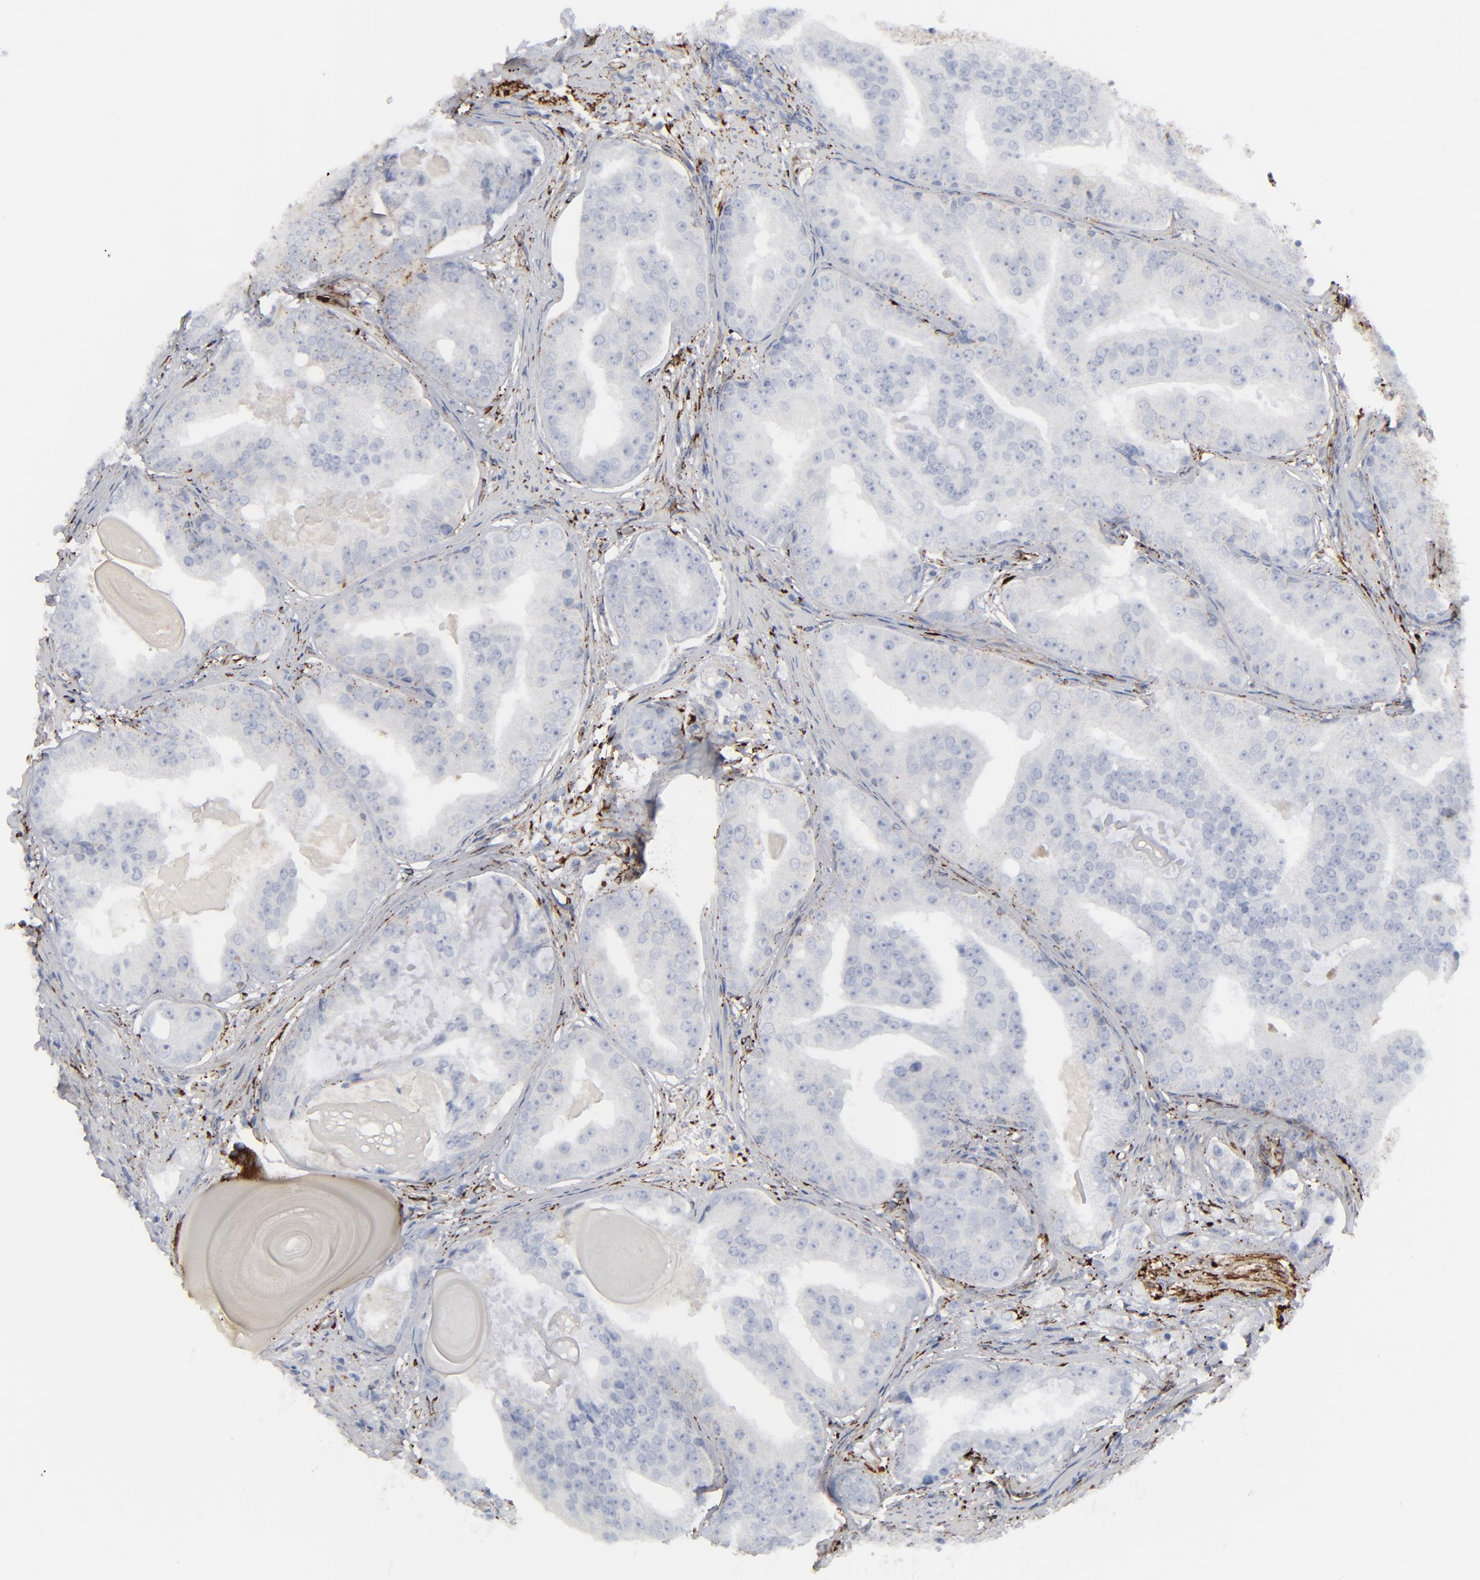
{"staining": {"intensity": "negative", "quantity": "none", "location": "none"}, "tissue": "prostate cancer", "cell_type": "Tumor cells", "image_type": "cancer", "snomed": [{"axis": "morphology", "description": "Adenocarcinoma, High grade"}, {"axis": "topography", "description": "Prostate"}], "caption": "DAB (3,3'-diaminobenzidine) immunohistochemical staining of prostate cancer (adenocarcinoma (high-grade)) reveals no significant expression in tumor cells.", "gene": "SPARC", "patient": {"sex": "male", "age": 68}}